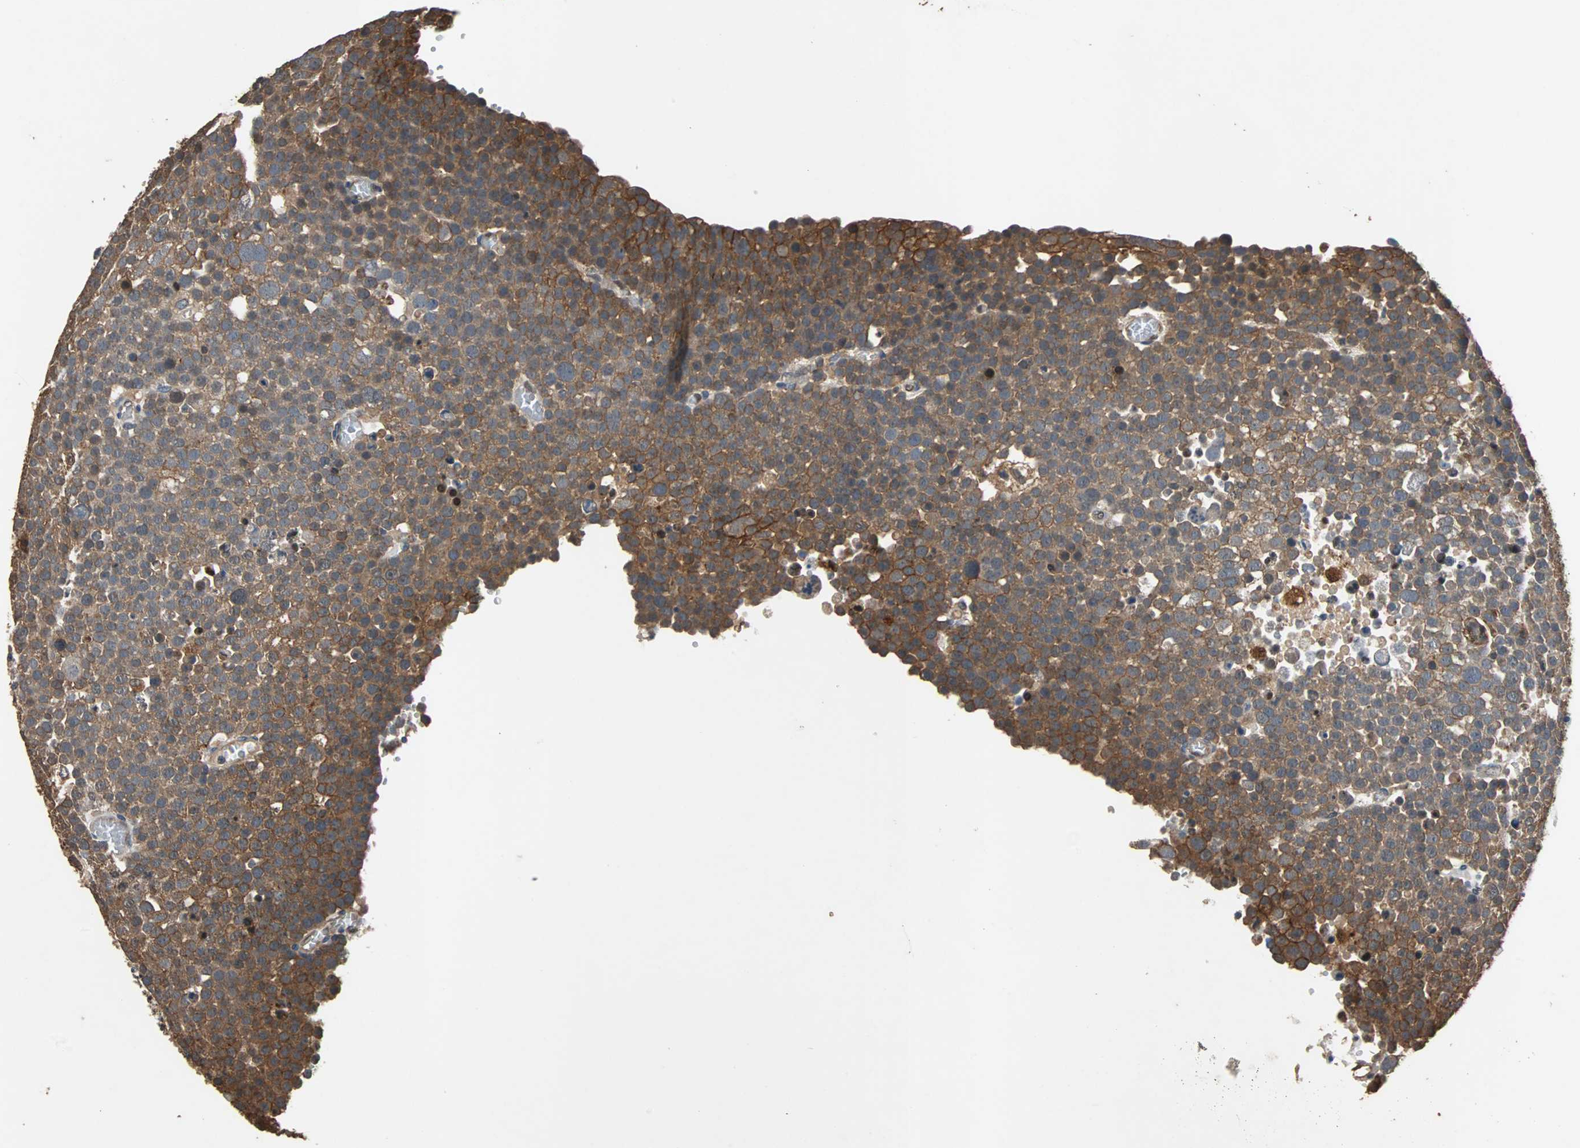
{"staining": {"intensity": "strong", "quantity": ">75%", "location": "cytoplasmic/membranous"}, "tissue": "testis cancer", "cell_type": "Tumor cells", "image_type": "cancer", "snomed": [{"axis": "morphology", "description": "Seminoma, NOS"}, {"axis": "topography", "description": "Testis"}], "caption": "A micrograph of human testis cancer stained for a protein demonstrates strong cytoplasmic/membranous brown staining in tumor cells.", "gene": "NDRG1", "patient": {"sex": "male", "age": 71}}